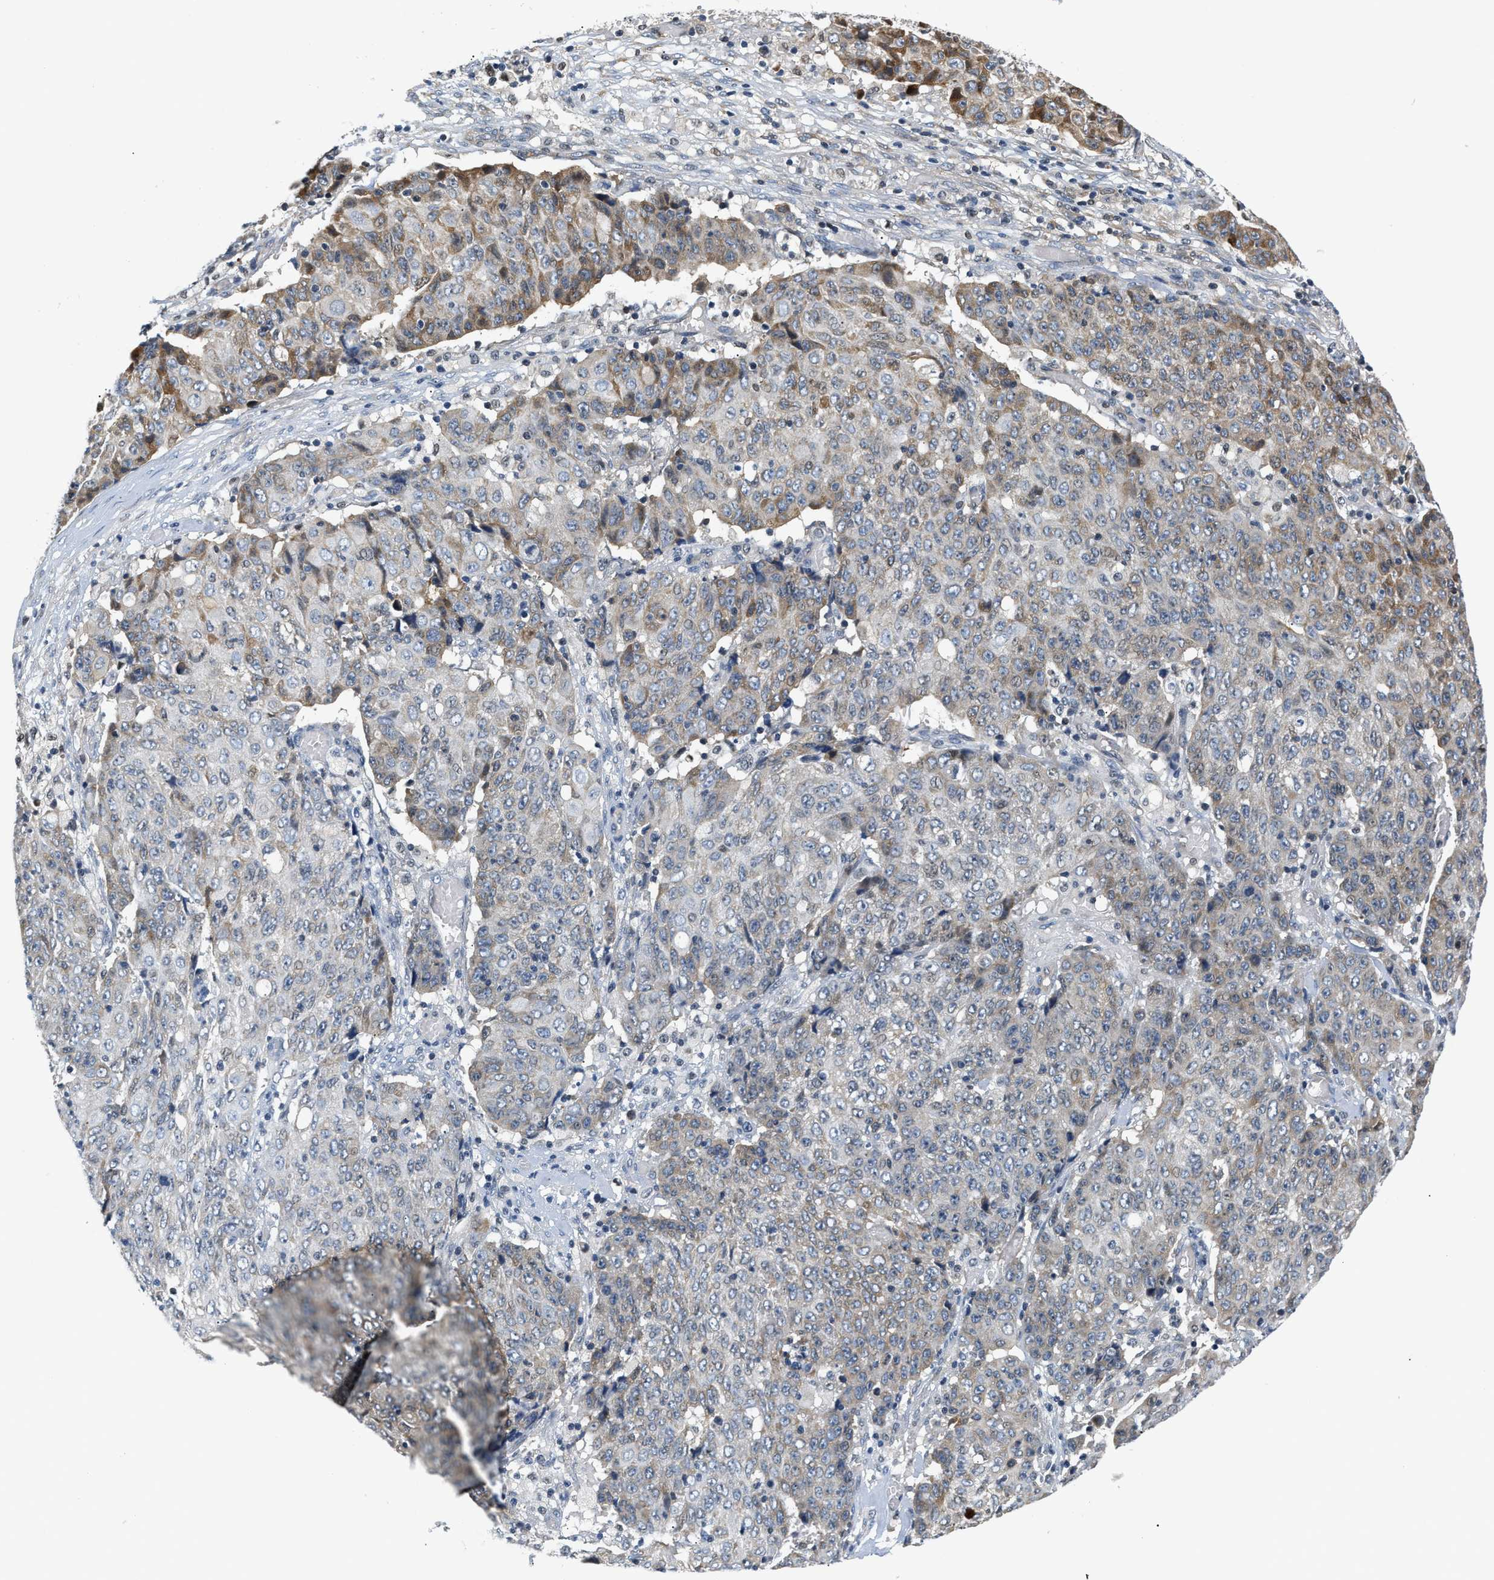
{"staining": {"intensity": "moderate", "quantity": "<25%", "location": "cytoplasmic/membranous"}, "tissue": "ovarian cancer", "cell_type": "Tumor cells", "image_type": "cancer", "snomed": [{"axis": "morphology", "description": "Carcinoma, endometroid"}, {"axis": "topography", "description": "Ovary"}], "caption": "Ovarian endometroid carcinoma was stained to show a protein in brown. There is low levels of moderate cytoplasmic/membranous positivity in approximately <25% of tumor cells.", "gene": "TNIP2", "patient": {"sex": "female", "age": 42}}